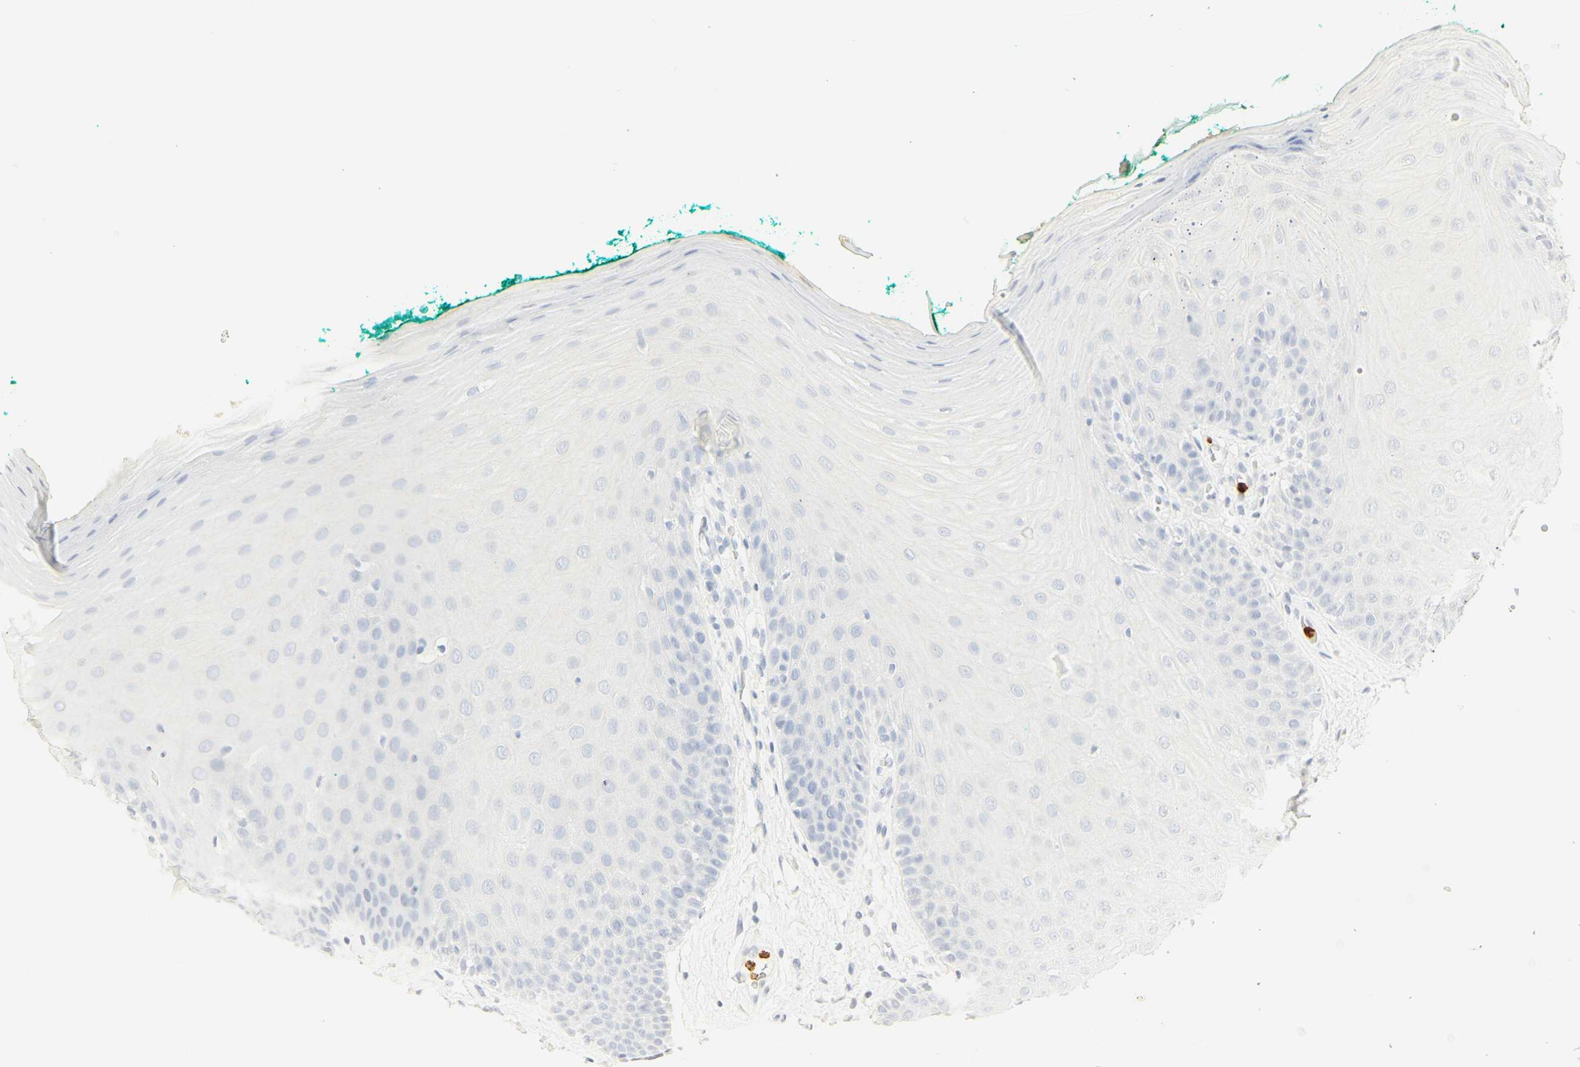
{"staining": {"intensity": "negative", "quantity": "none", "location": "none"}, "tissue": "oral mucosa", "cell_type": "Squamous epithelial cells", "image_type": "normal", "snomed": [{"axis": "morphology", "description": "Normal tissue, NOS"}, {"axis": "topography", "description": "Skeletal muscle"}, {"axis": "topography", "description": "Oral tissue"}], "caption": "An IHC image of benign oral mucosa is shown. There is no staining in squamous epithelial cells of oral mucosa.", "gene": "MPO", "patient": {"sex": "male", "age": 58}}